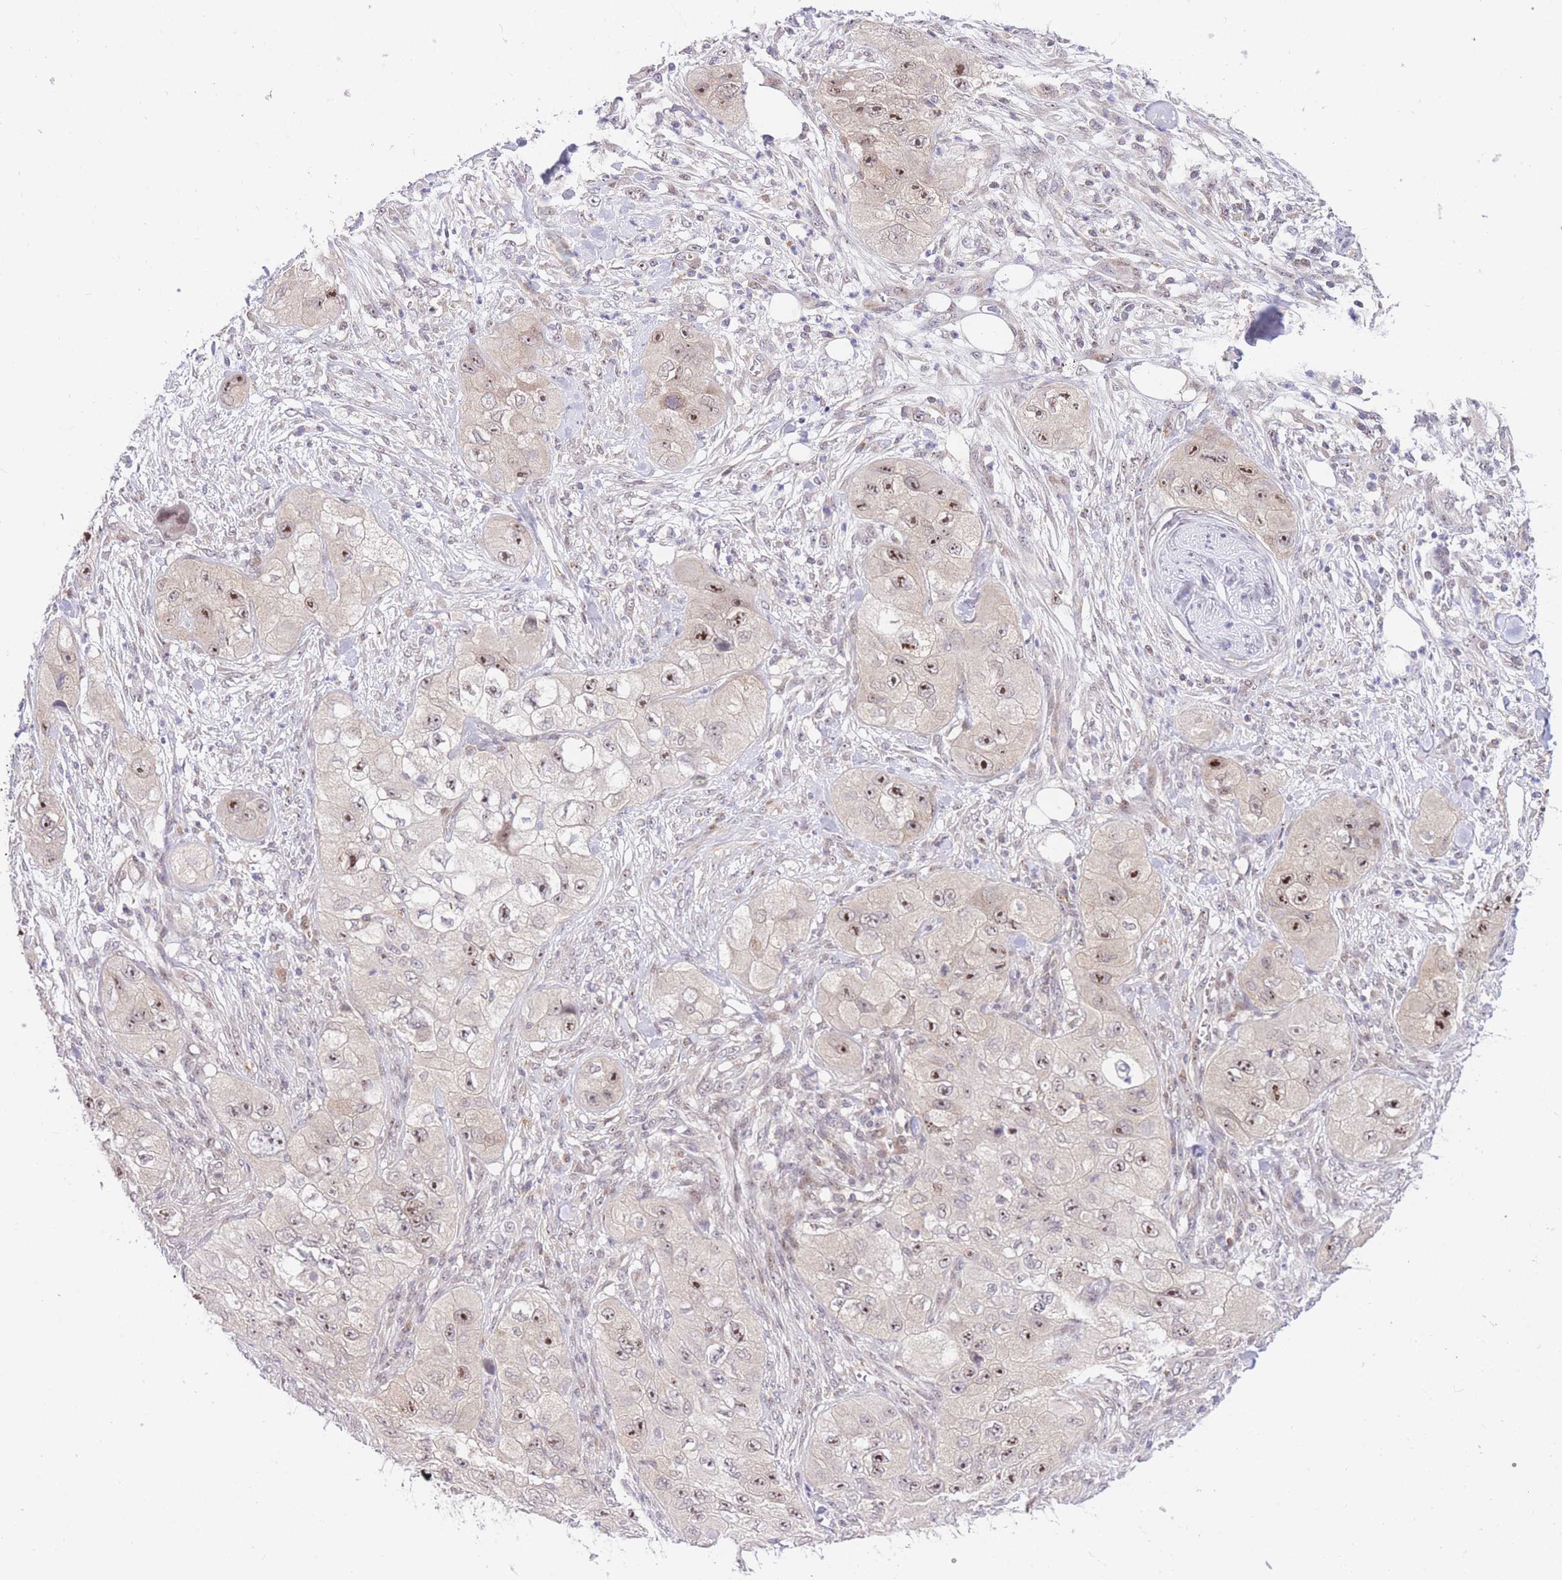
{"staining": {"intensity": "moderate", "quantity": ">75%", "location": "nuclear"}, "tissue": "skin cancer", "cell_type": "Tumor cells", "image_type": "cancer", "snomed": [{"axis": "morphology", "description": "Squamous cell carcinoma, NOS"}, {"axis": "topography", "description": "Skin"}, {"axis": "topography", "description": "Subcutis"}], "caption": "This is an image of immunohistochemistry (IHC) staining of squamous cell carcinoma (skin), which shows moderate expression in the nuclear of tumor cells.", "gene": "STK39", "patient": {"sex": "male", "age": 73}}